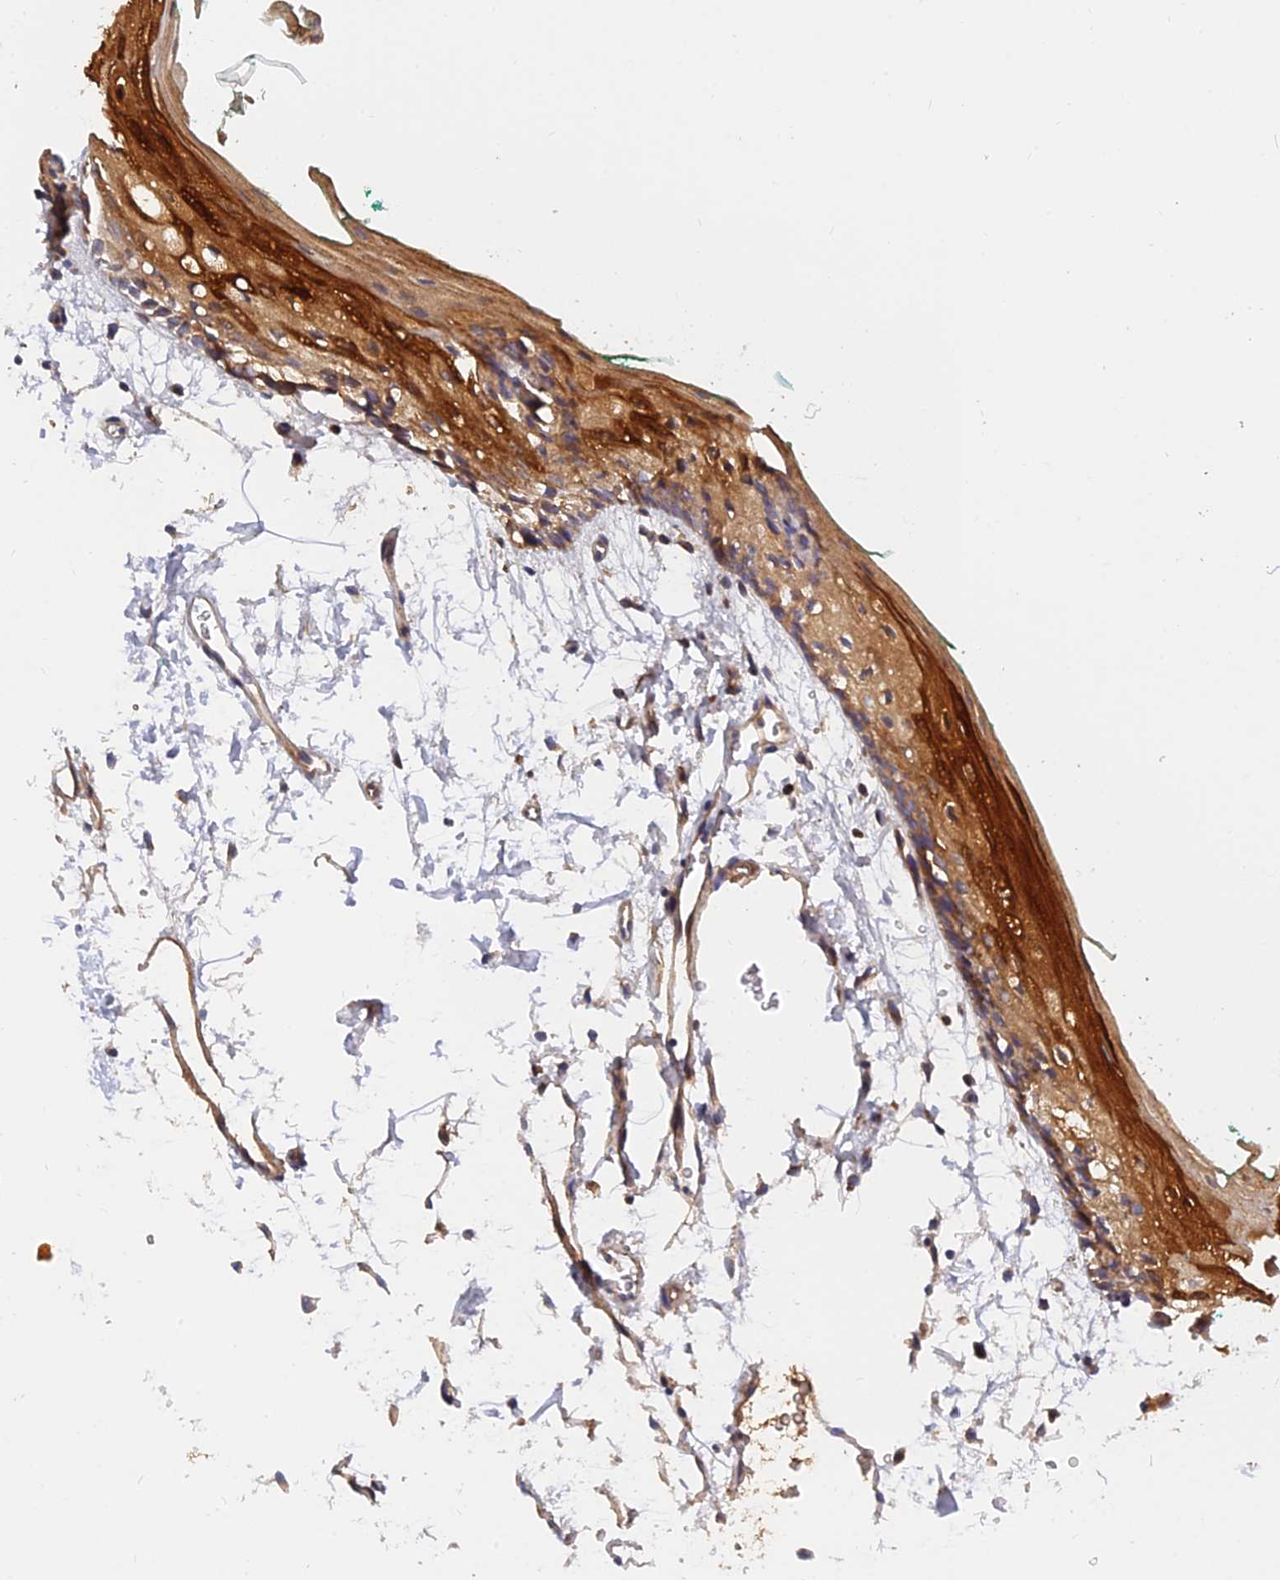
{"staining": {"intensity": "strong", "quantity": ">75%", "location": "cytoplasmic/membranous"}, "tissue": "oral mucosa", "cell_type": "Squamous epithelial cells", "image_type": "normal", "snomed": [{"axis": "morphology", "description": "Normal tissue, NOS"}, {"axis": "topography", "description": "Skeletal muscle"}, {"axis": "topography", "description": "Oral tissue"}, {"axis": "topography", "description": "Peripheral nerve tissue"}], "caption": "Immunohistochemical staining of unremarkable oral mucosa exhibits strong cytoplasmic/membranous protein expression in about >75% of squamous epithelial cells. (IHC, brightfield microscopy, high magnification).", "gene": "MRPL35", "patient": {"sex": "female", "age": 84}}